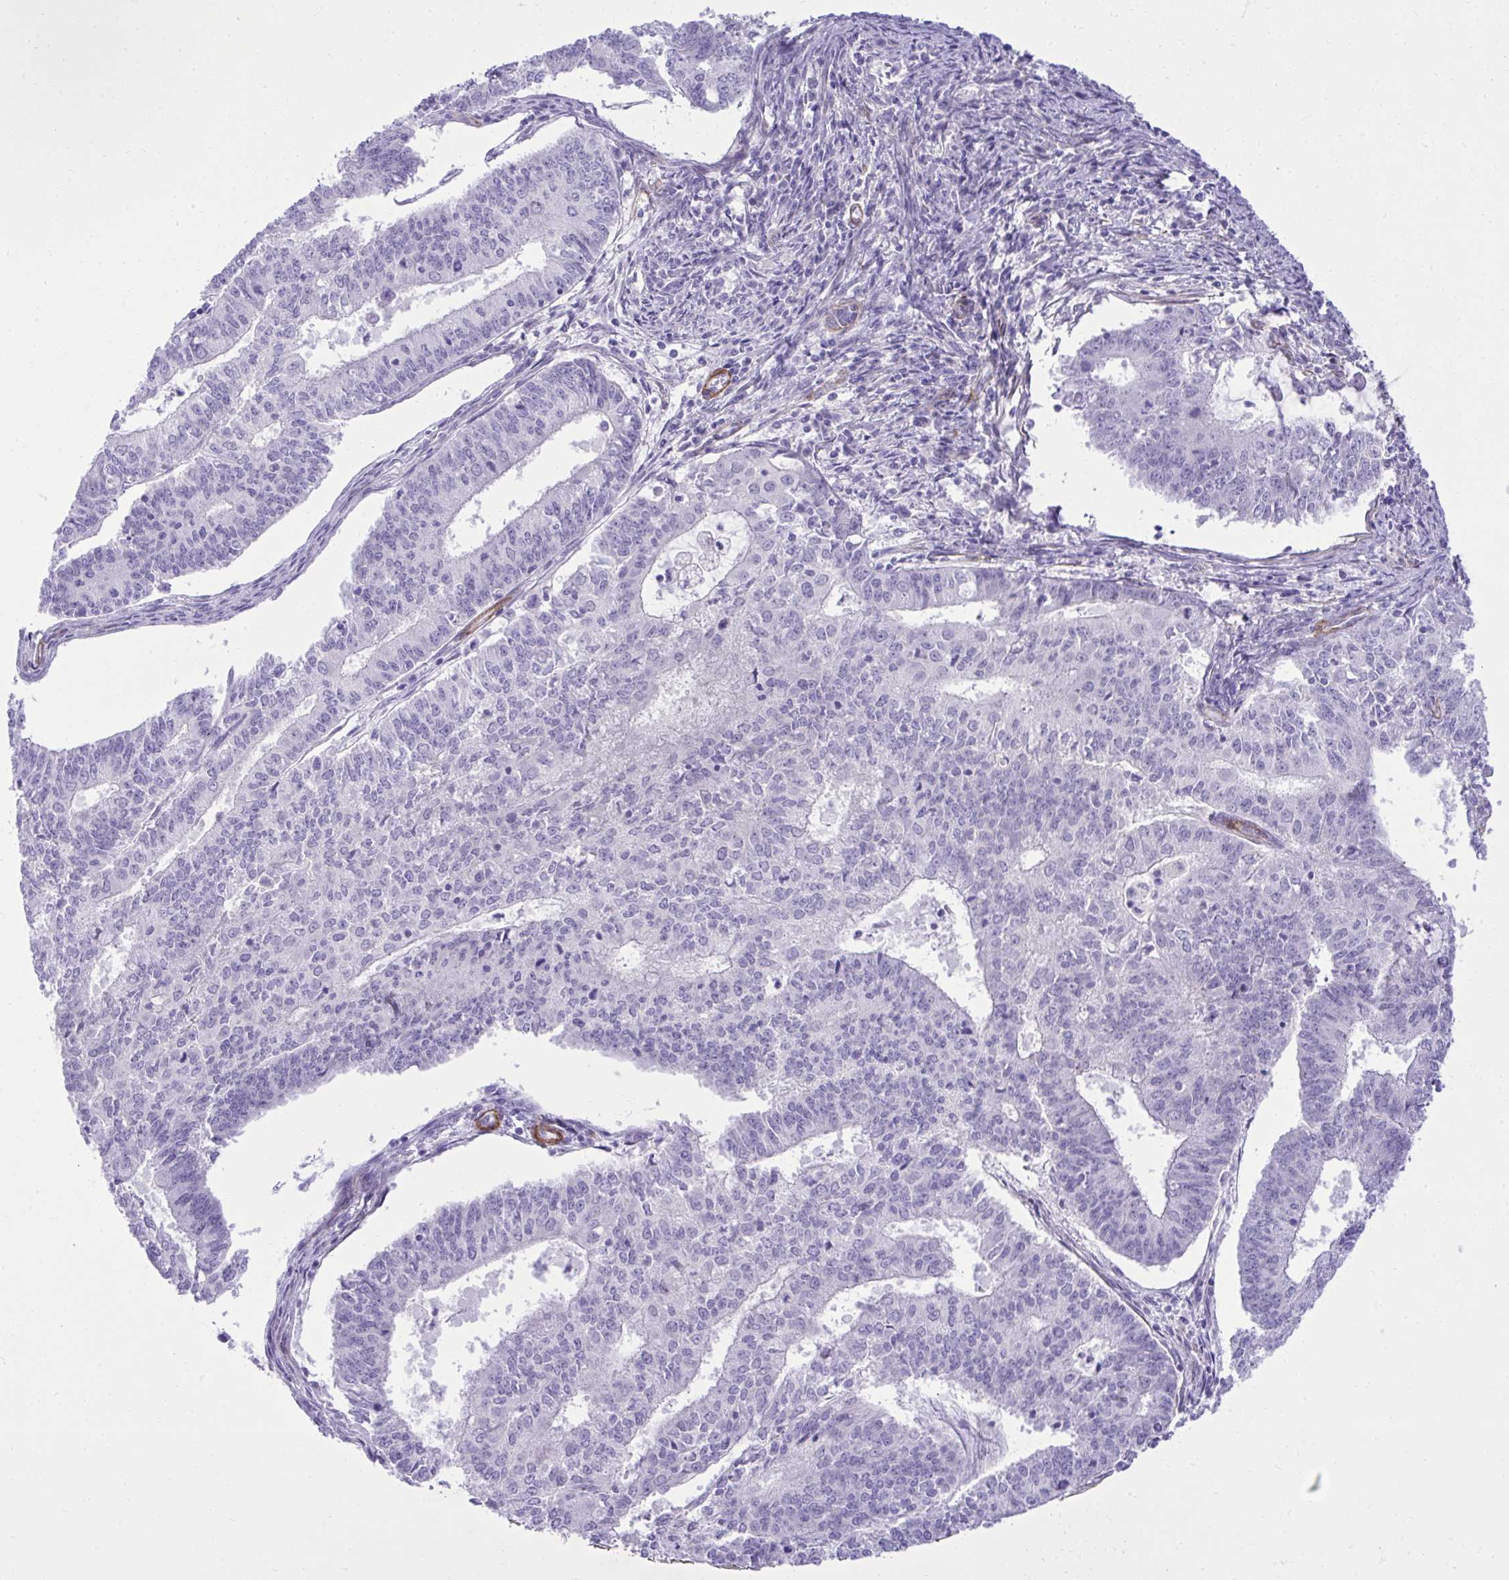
{"staining": {"intensity": "negative", "quantity": "none", "location": "none"}, "tissue": "endometrial cancer", "cell_type": "Tumor cells", "image_type": "cancer", "snomed": [{"axis": "morphology", "description": "Adenocarcinoma, NOS"}, {"axis": "topography", "description": "Endometrium"}], "caption": "IHC of human endometrial adenocarcinoma exhibits no positivity in tumor cells.", "gene": "PITPNM3", "patient": {"sex": "female", "age": 61}}